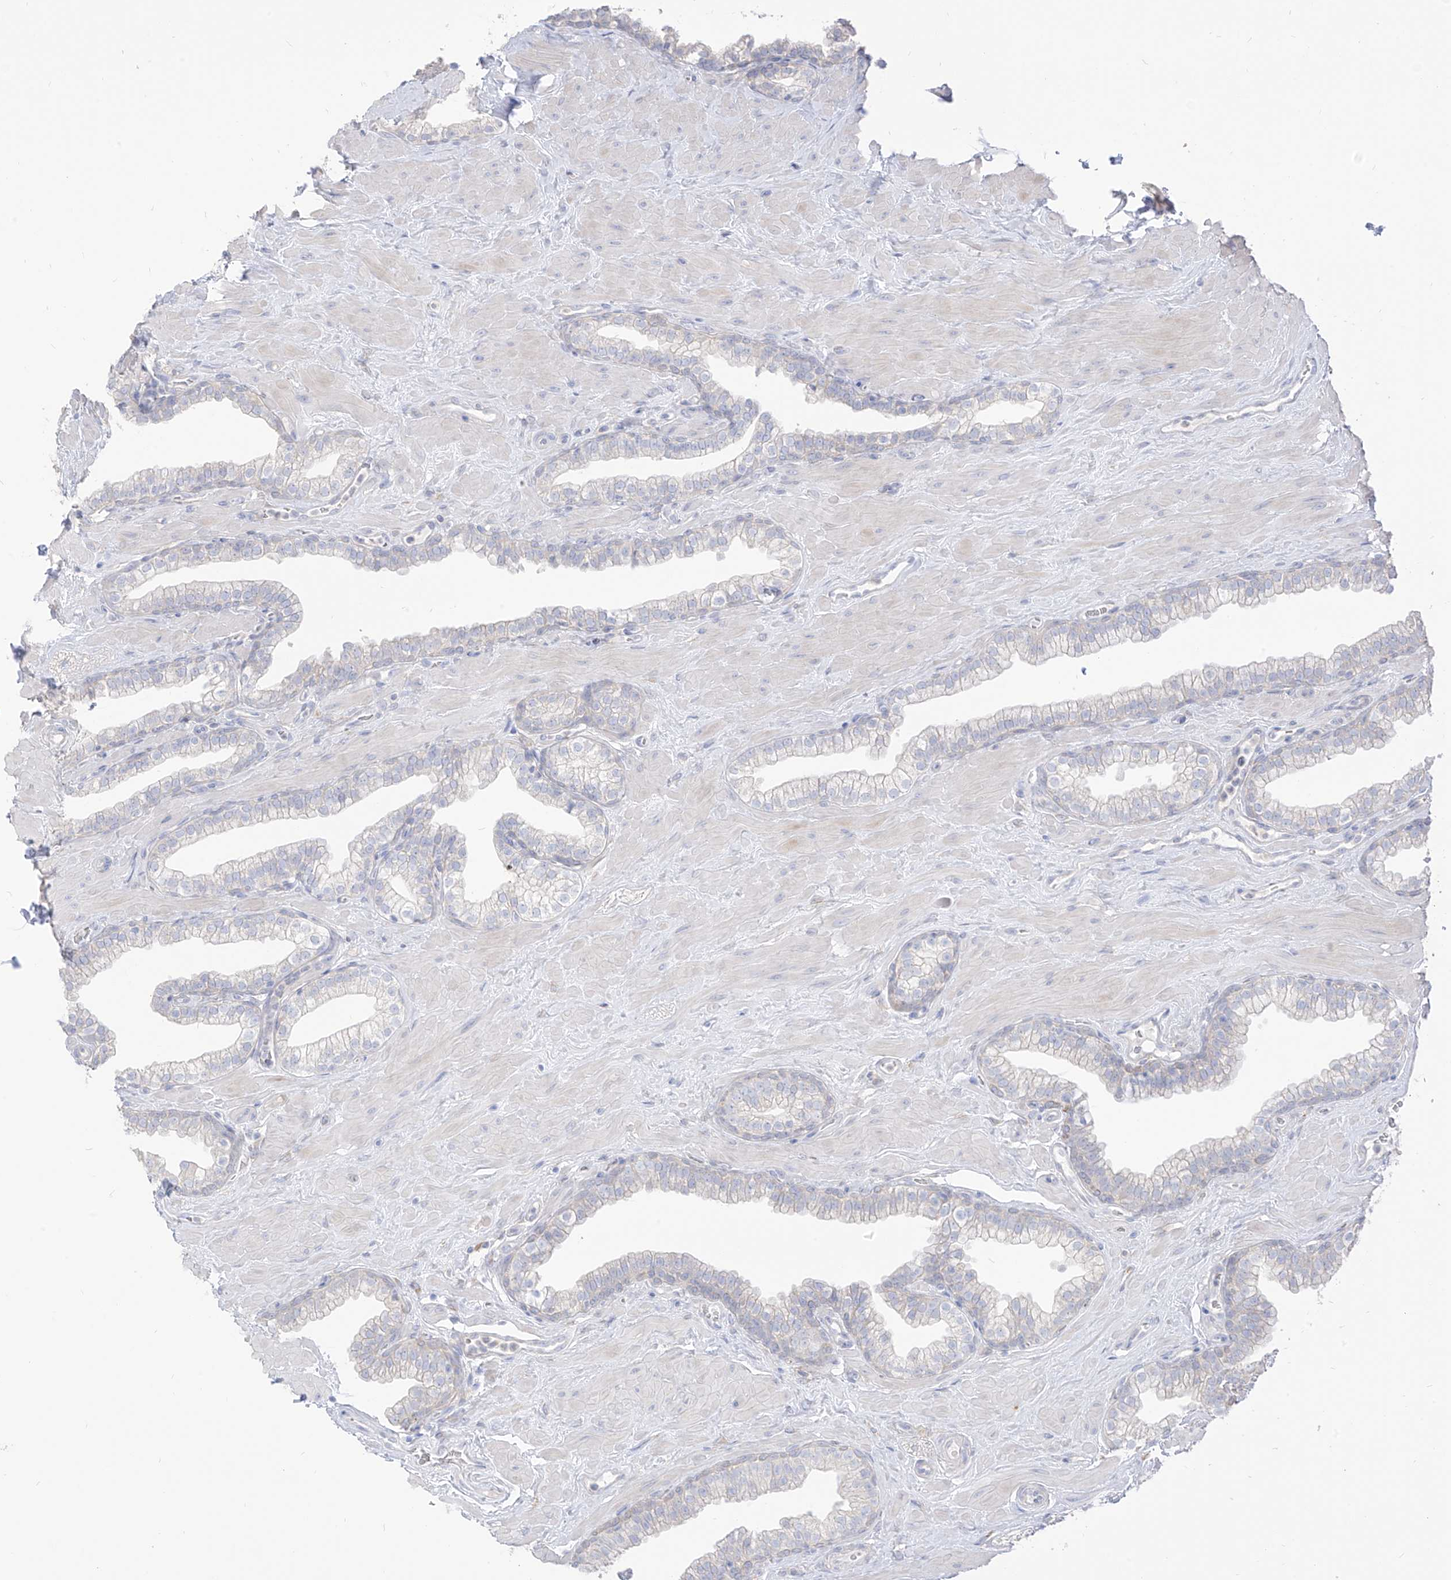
{"staining": {"intensity": "negative", "quantity": "none", "location": "none"}, "tissue": "prostate", "cell_type": "Glandular cells", "image_type": "normal", "snomed": [{"axis": "morphology", "description": "Normal tissue, NOS"}, {"axis": "morphology", "description": "Urothelial carcinoma, Low grade"}, {"axis": "topography", "description": "Urinary bladder"}, {"axis": "topography", "description": "Prostate"}], "caption": "A high-resolution photomicrograph shows immunohistochemistry (IHC) staining of normal prostate, which exhibits no significant staining in glandular cells.", "gene": "ARHGEF40", "patient": {"sex": "male", "age": 60}}